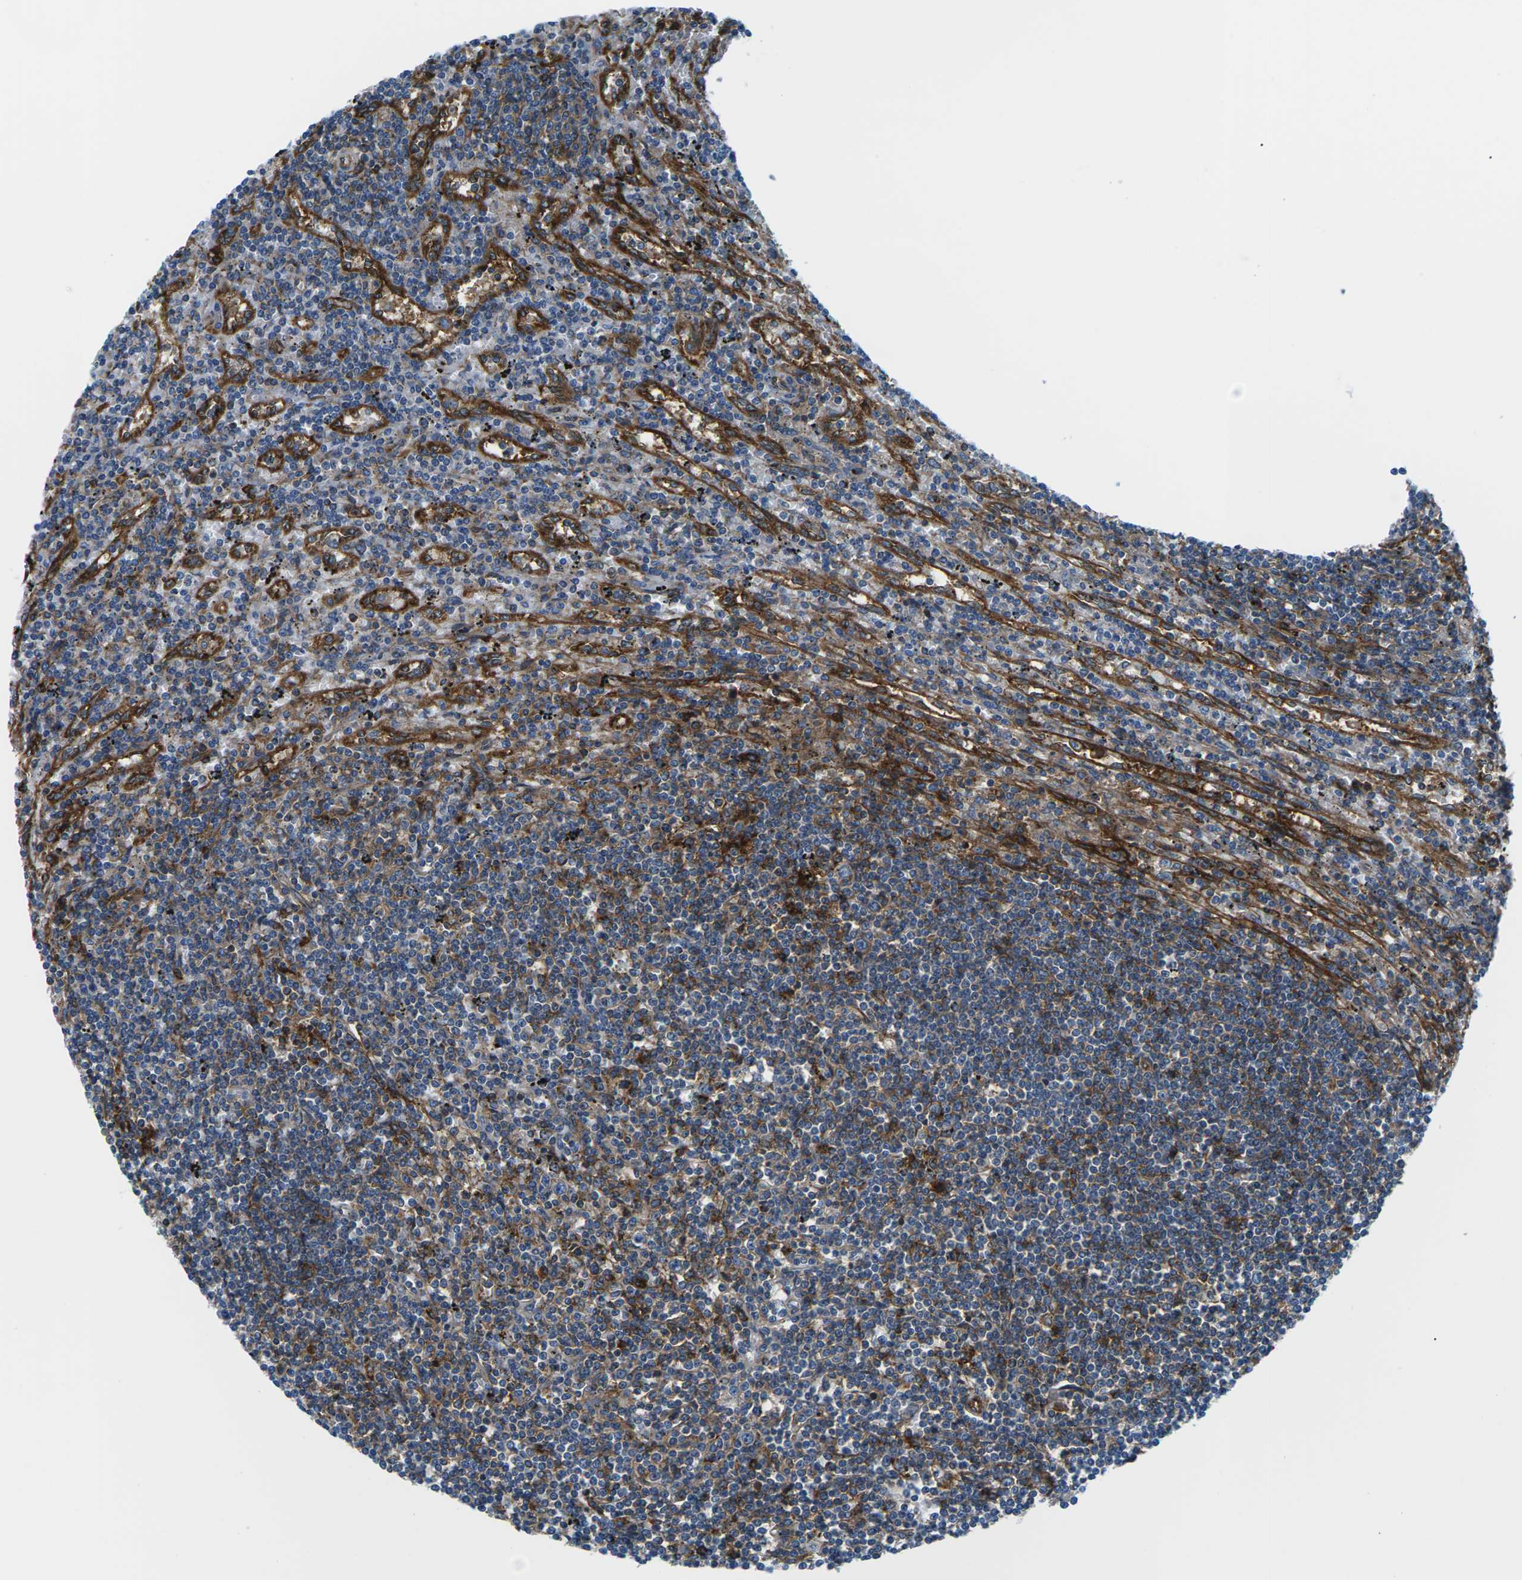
{"staining": {"intensity": "moderate", "quantity": "25%-75%", "location": "cytoplasmic/membranous"}, "tissue": "lymphoma", "cell_type": "Tumor cells", "image_type": "cancer", "snomed": [{"axis": "morphology", "description": "Malignant lymphoma, non-Hodgkin's type, Low grade"}, {"axis": "topography", "description": "Spleen"}], "caption": "High-magnification brightfield microscopy of lymphoma stained with DAB (3,3'-diaminobenzidine) (brown) and counterstained with hematoxylin (blue). tumor cells exhibit moderate cytoplasmic/membranous expression is present in about25%-75% of cells.", "gene": "SOCS4", "patient": {"sex": "male", "age": 76}}